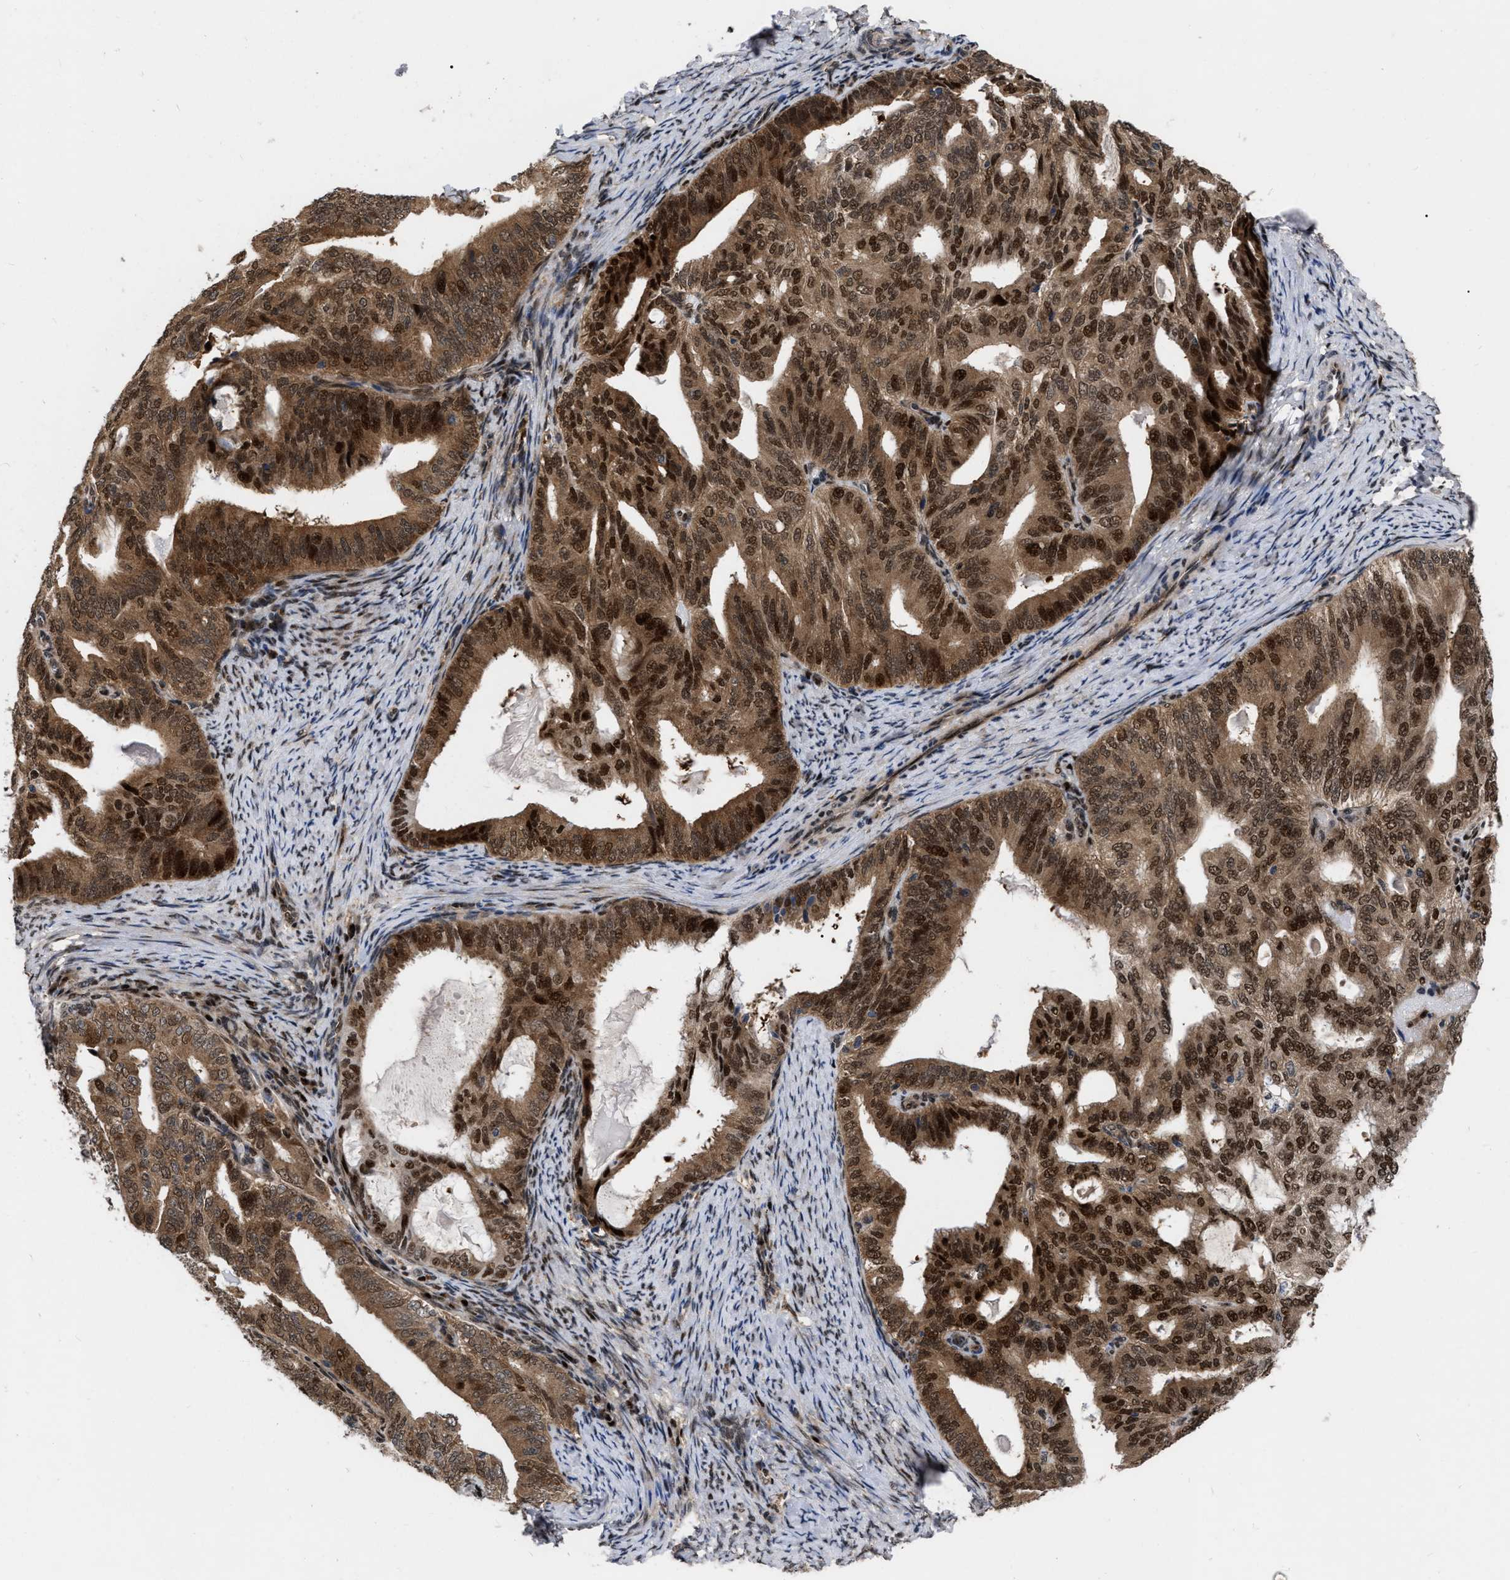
{"staining": {"intensity": "strong", "quantity": "25%-75%", "location": "cytoplasmic/membranous,nuclear"}, "tissue": "endometrial cancer", "cell_type": "Tumor cells", "image_type": "cancer", "snomed": [{"axis": "morphology", "description": "Adenocarcinoma, NOS"}, {"axis": "topography", "description": "Endometrium"}], "caption": "This micrograph shows endometrial cancer (adenocarcinoma) stained with immunohistochemistry to label a protein in brown. The cytoplasmic/membranous and nuclear of tumor cells show strong positivity for the protein. Nuclei are counter-stained blue.", "gene": "MDM4", "patient": {"sex": "female", "age": 58}}